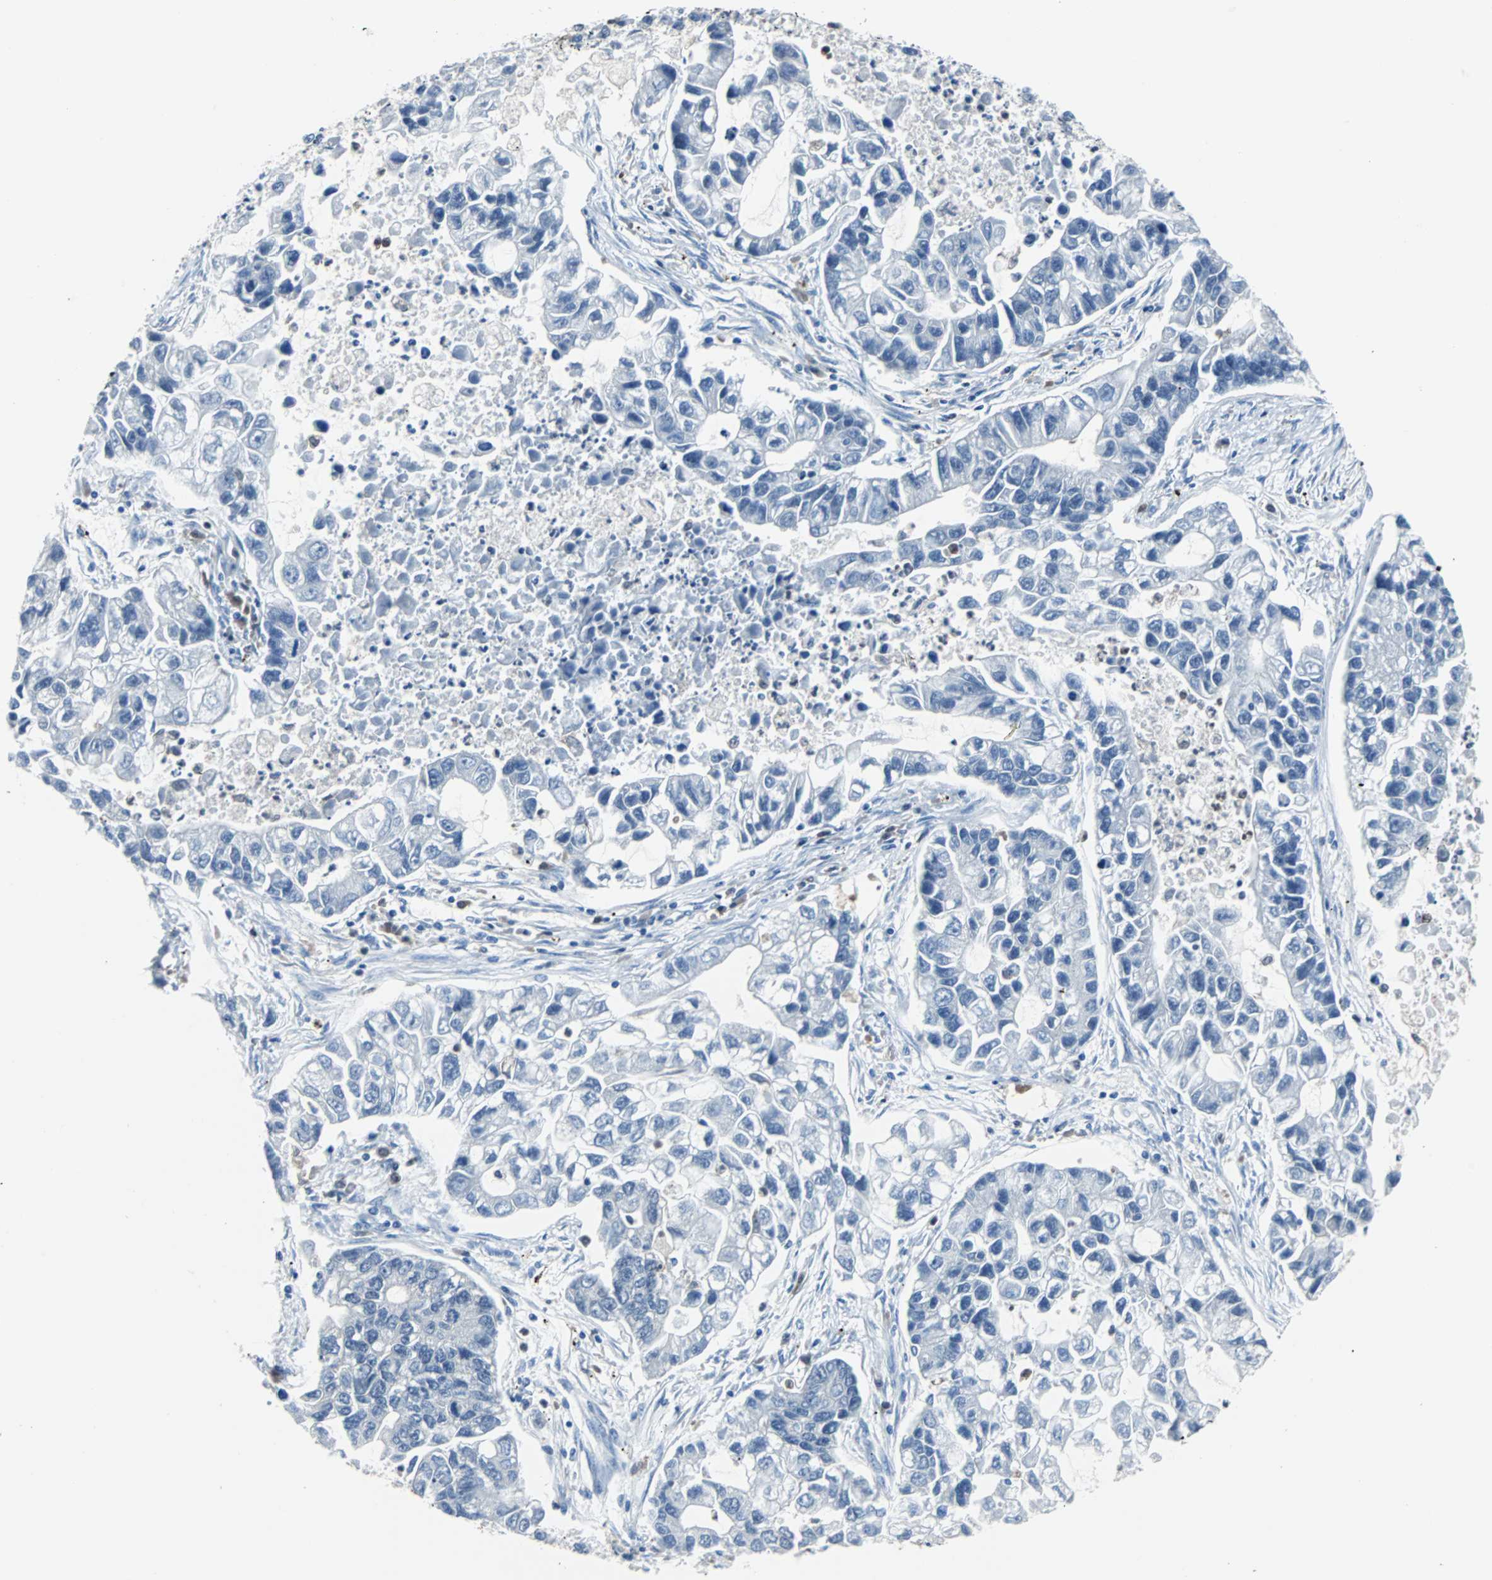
{"staining": {"intensity": "negative", "quantity": "none", "location": "none"}, "tissue": "lung cancer", "cell_type": "Tumor cells", "image_type": "cancer", "snomed": [{"axis": "morphology", "description": "Adenocarcinoma, NOS"}, {"axis": "topography", "description": "Lung"}], "caption": "Immunohistochemistry (IHC) of lung cancer (adenocarcinoma) shows no staining in tumor cells. Brightfield microscopy of IHC stained with DAB (brown) and hematoxylin (blue), captured at high magnification.", "gene": "SYK", "patient": {"sex": "female", "age": 51}}